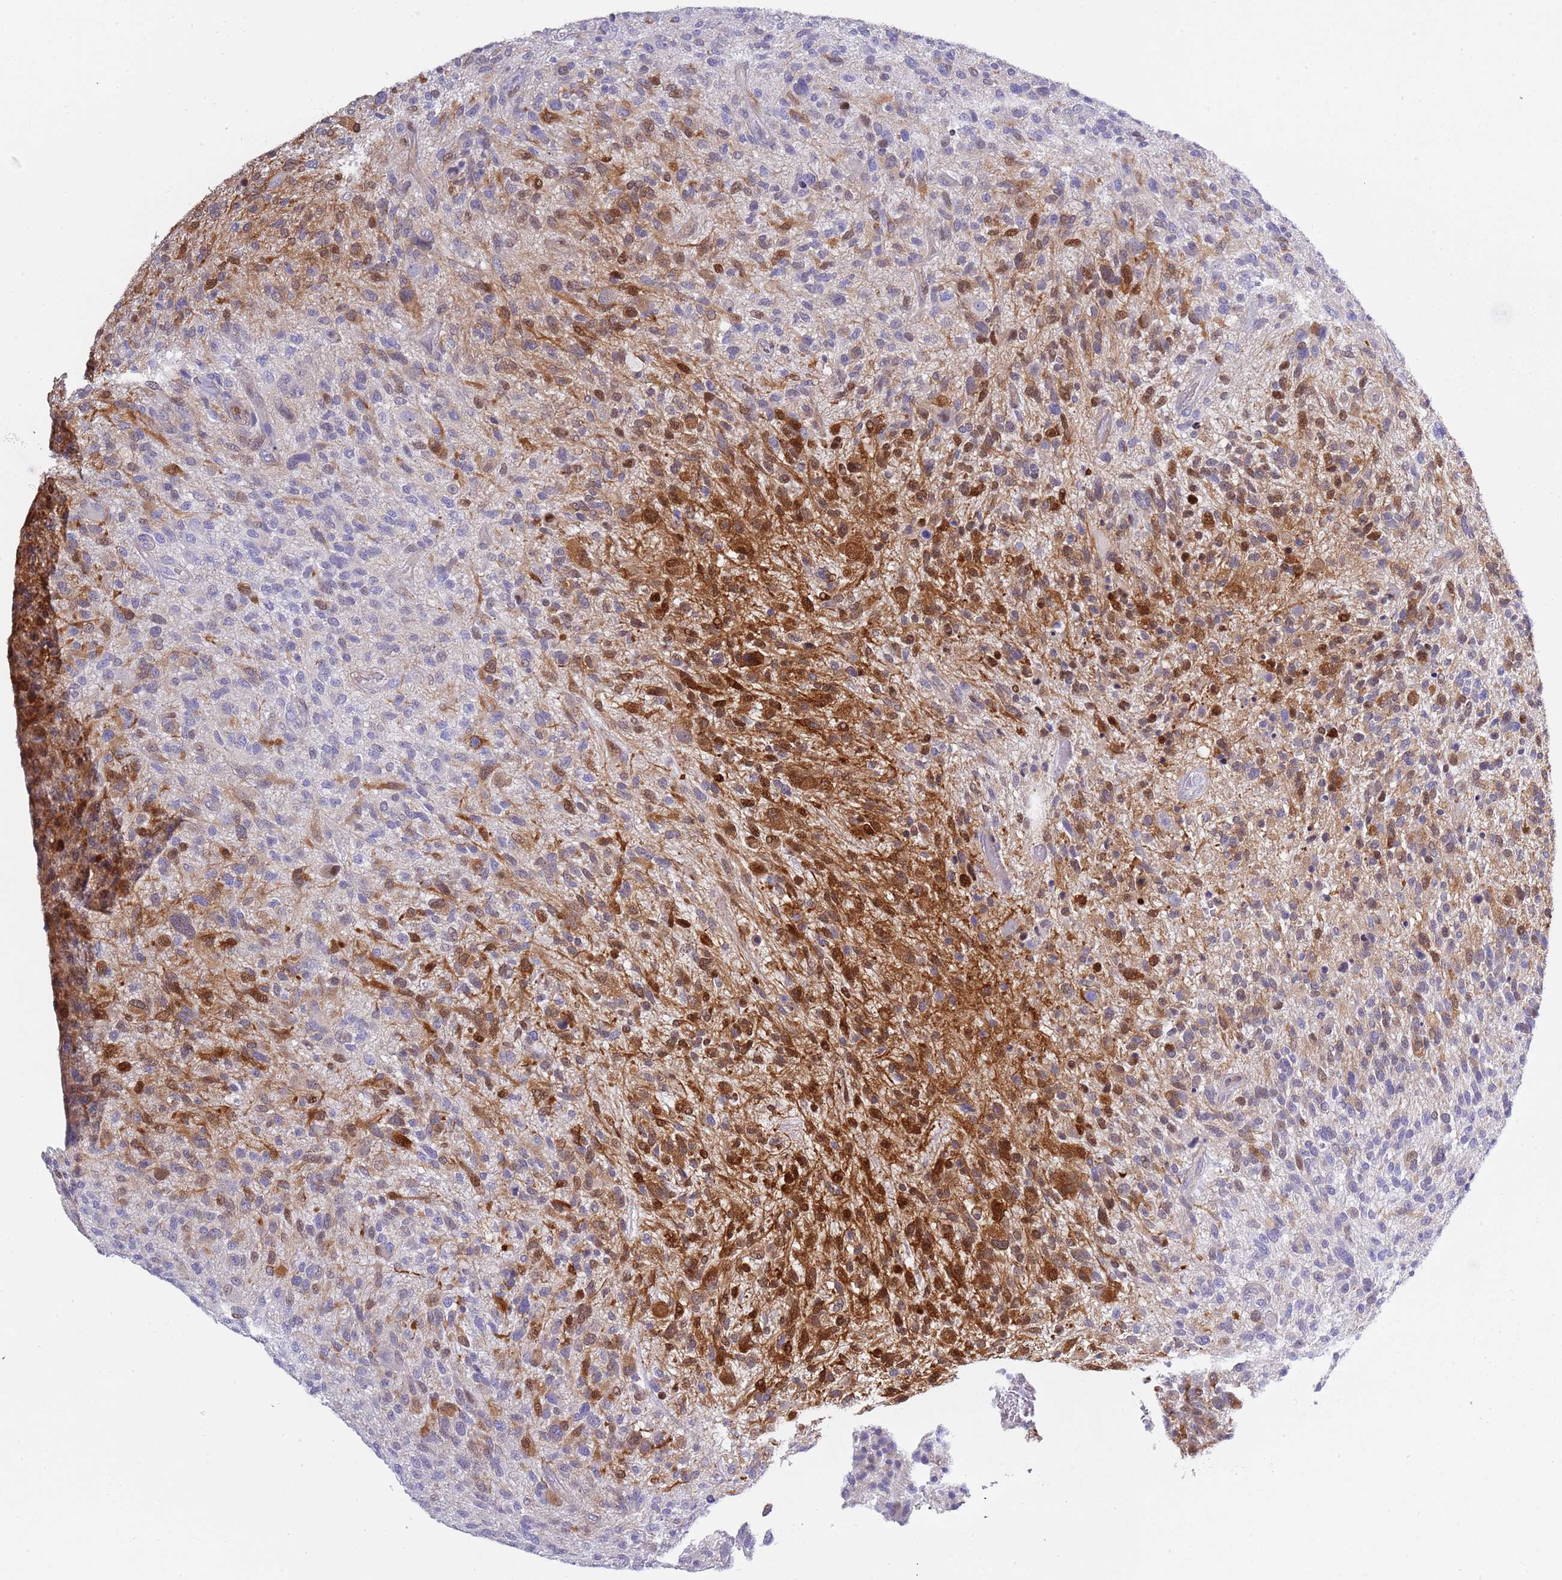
{"staining": {"intensity": "moderate", "quantity": "<25%", "location": "cytoplasmic/membranous"}, "tissue": "glioma", "cell_type": "Tumor cells", "image_type": "cancer", "snomed": [{"axis": "morphology", "description": "Glioma, malignant, High grade"}, {"axis": "topography", "description": "Brain"}], "caption": "There is low levels of moderate cytoplasmic/membranous positivity in tumor cells of malignant glioma (high-grade), as demonstrated by immunohistochemical staining (brown color).", "gene": "NBPF6", "patient": {"sex": "male", "age": 47}}